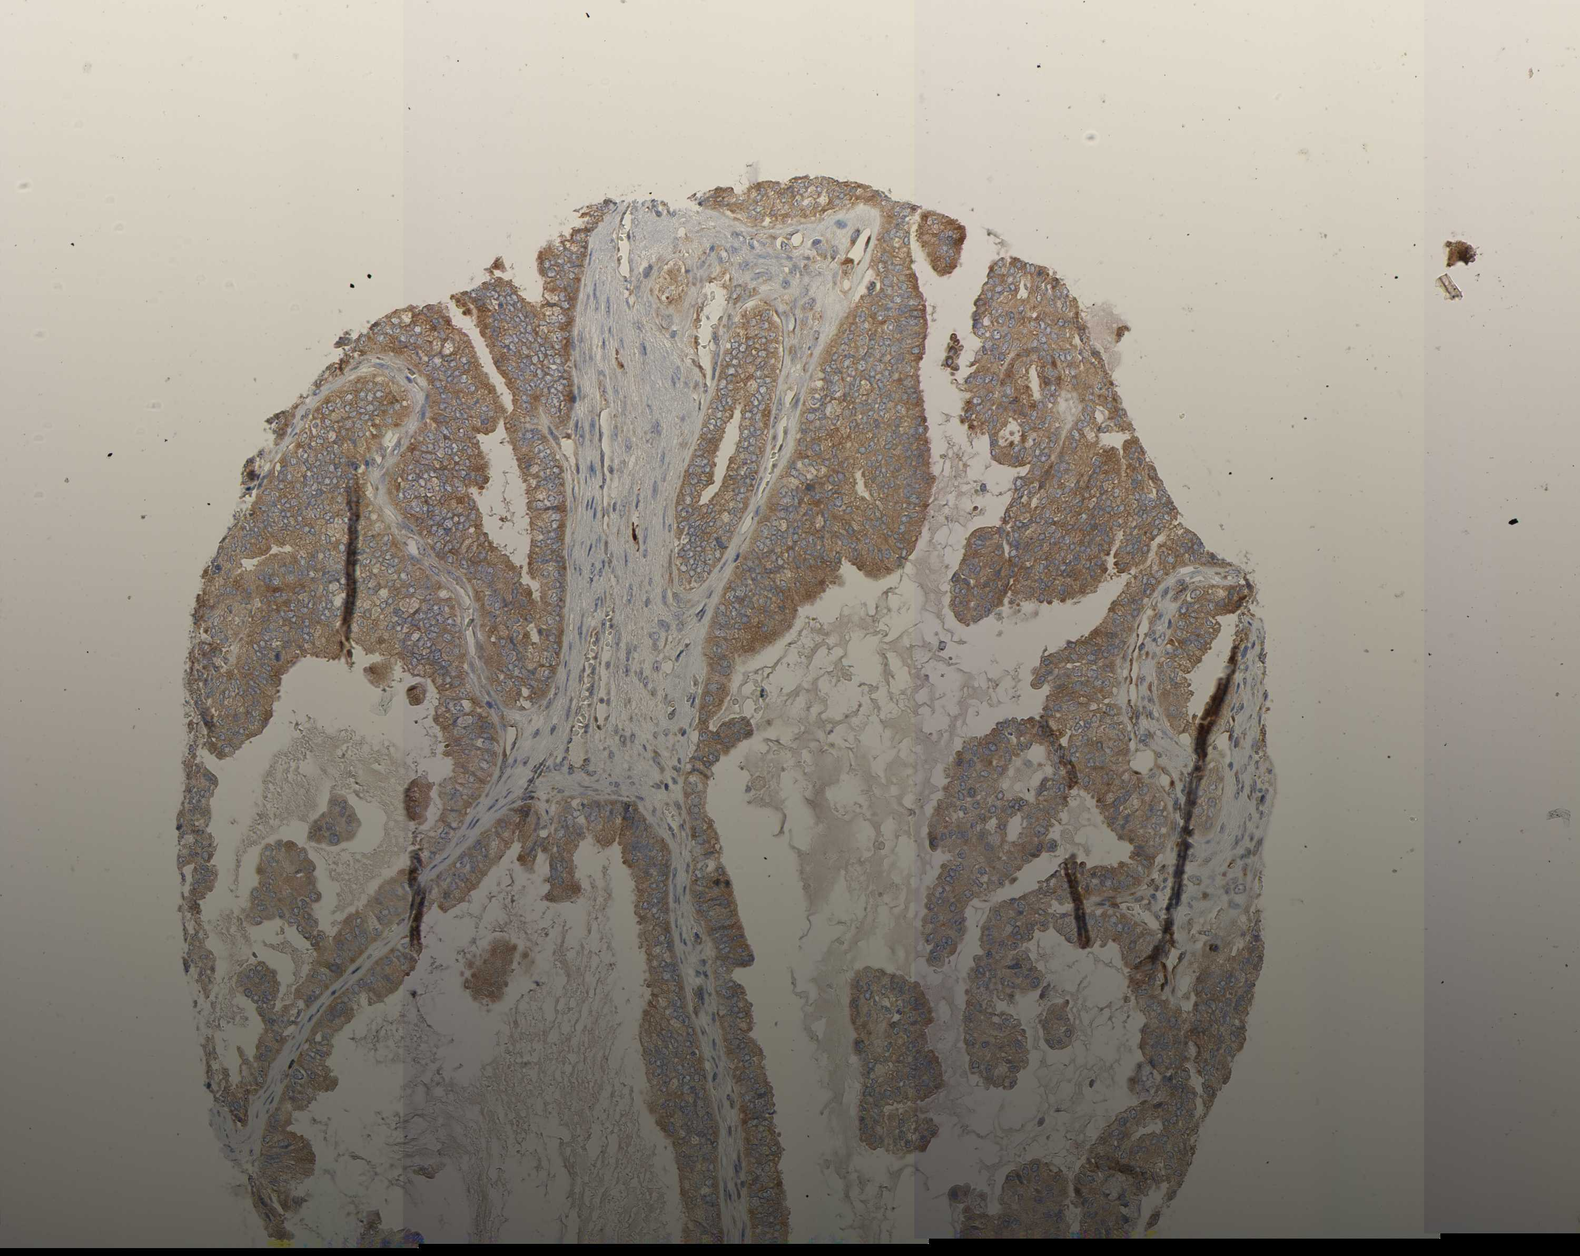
{"staining": {"intensity": "moderate", "quantity": ">75%", "location": "cytoplasmic/membranous"}, "tissue": "ovarian cancer", "cell_type": "Tumor cells", "image_type": "cancer", "snomed": [{"axis": "morphology", "description": "Carcinoma, NOS"}, {"axis": "morphology", "description": "Carcinoma, endometroid"}, {"axis": "topography", "description": "Ovary"}], "caption": "DAB immunohistochemical staining of human carcinoma (ovarian) shows moderate cytoplasmic/membranous protein staining in about >75% of tumor cells. The staining was performed using DAB, with brown indicating positive protein expression. Nuclei are stained blue with hematoxylin.", "gene": "SCHIP1", "patient": {"sex": "female", "age": 50}}